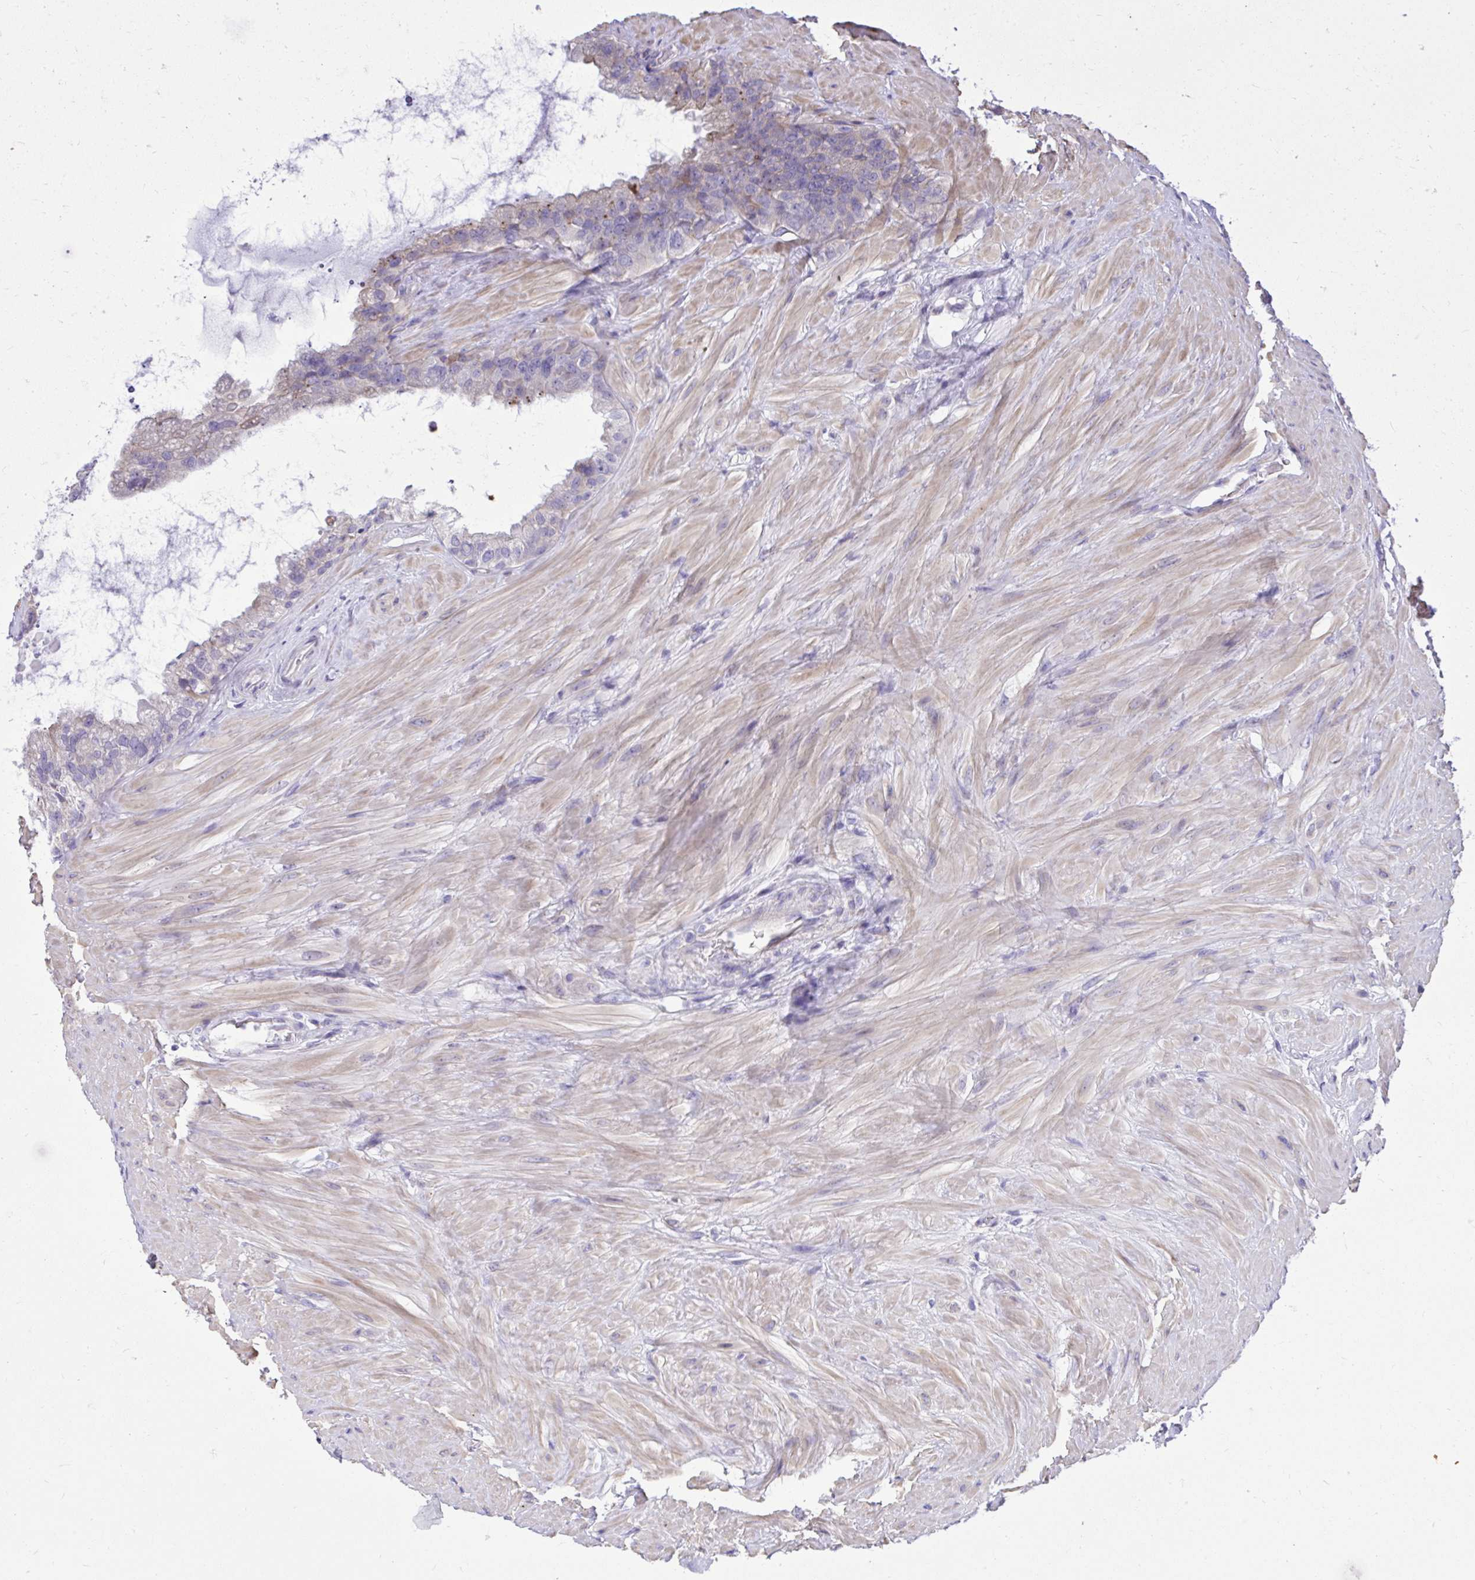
{"staining": {"intensity": "negative", "quantity": "none", "location": "none"}, "tissue": "seminal vesicle", "cell_type": "Glandular cells", "image_type": "normal", "snomed": [{"axis": "morphology", "description": "Normal tissue, NOS"}, {"axis": "topography", "description": "Seminal veicle"}, {"axis": "topography", "description": "Peripheral nerve tissue"}], "caption": "An immunohistochemistry (IHC) micrograph of unremarkable seminal vesicle is shown. There is no staining in glandular cells of seminal vesicle.", "gene": "GRK4", "patient": {"sex": "male", "age": 76}}